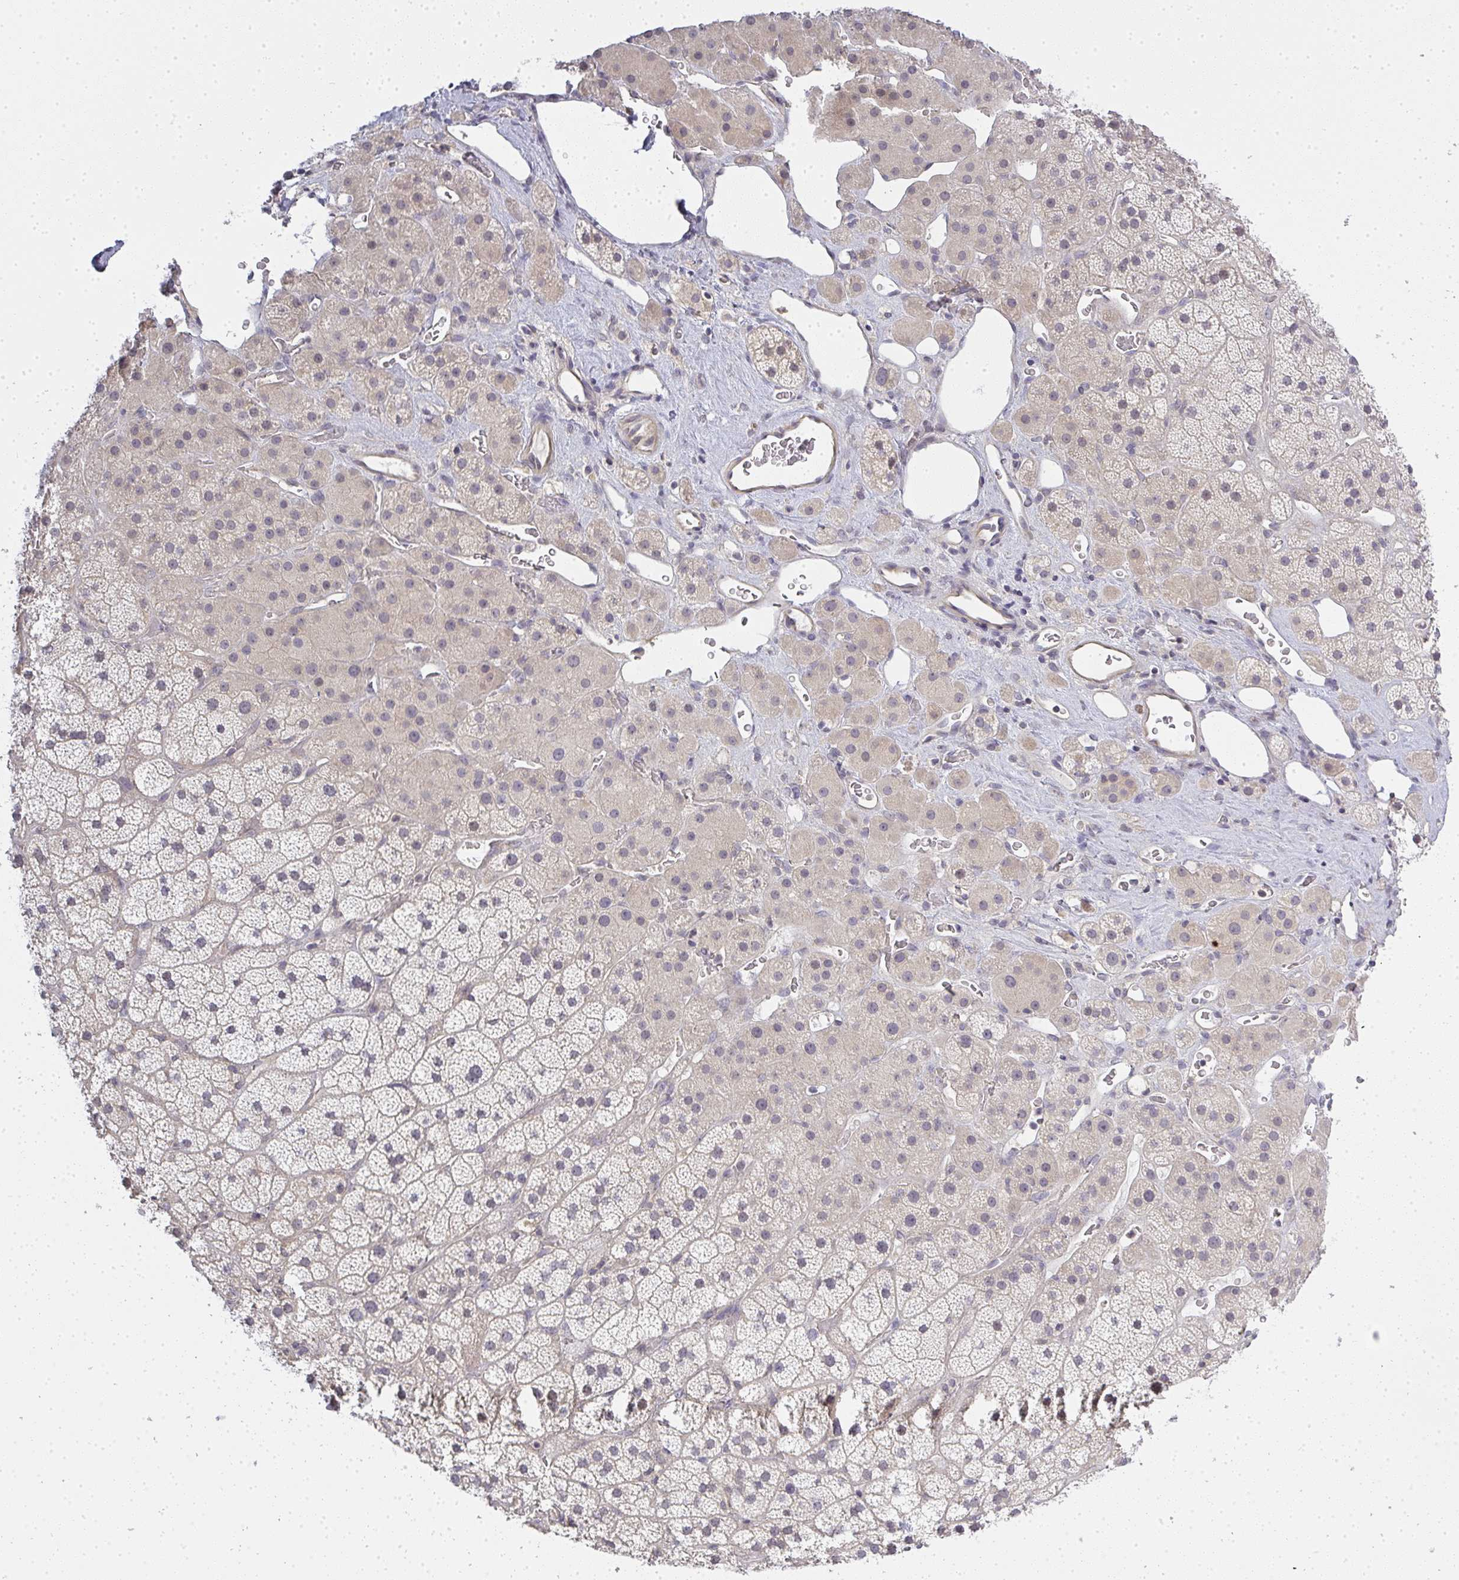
{"staining": {"intensity": "weak", "quantity": "<25%", "location": "cytoplasmic/membranous"}, "tissue": "adrenal gland", "cell_type": "Glandular cells", "image_type": "normal", "snomed": [{"axis": "morphology", "description": "Normal tissue, NOS"}, {"axis": "topography", "description": "Adrenal gland"}], "caption": "Protein analysis of benign adrenal gland demonstrates no significant expression in glandular cells. (DAB (3,3'-diaminobenzidine) immunohistochemistry visualized using brightfield microscopy, high magnification).", "gene": "GSDMB", "patient": {"sex": "male", "age": 57}}